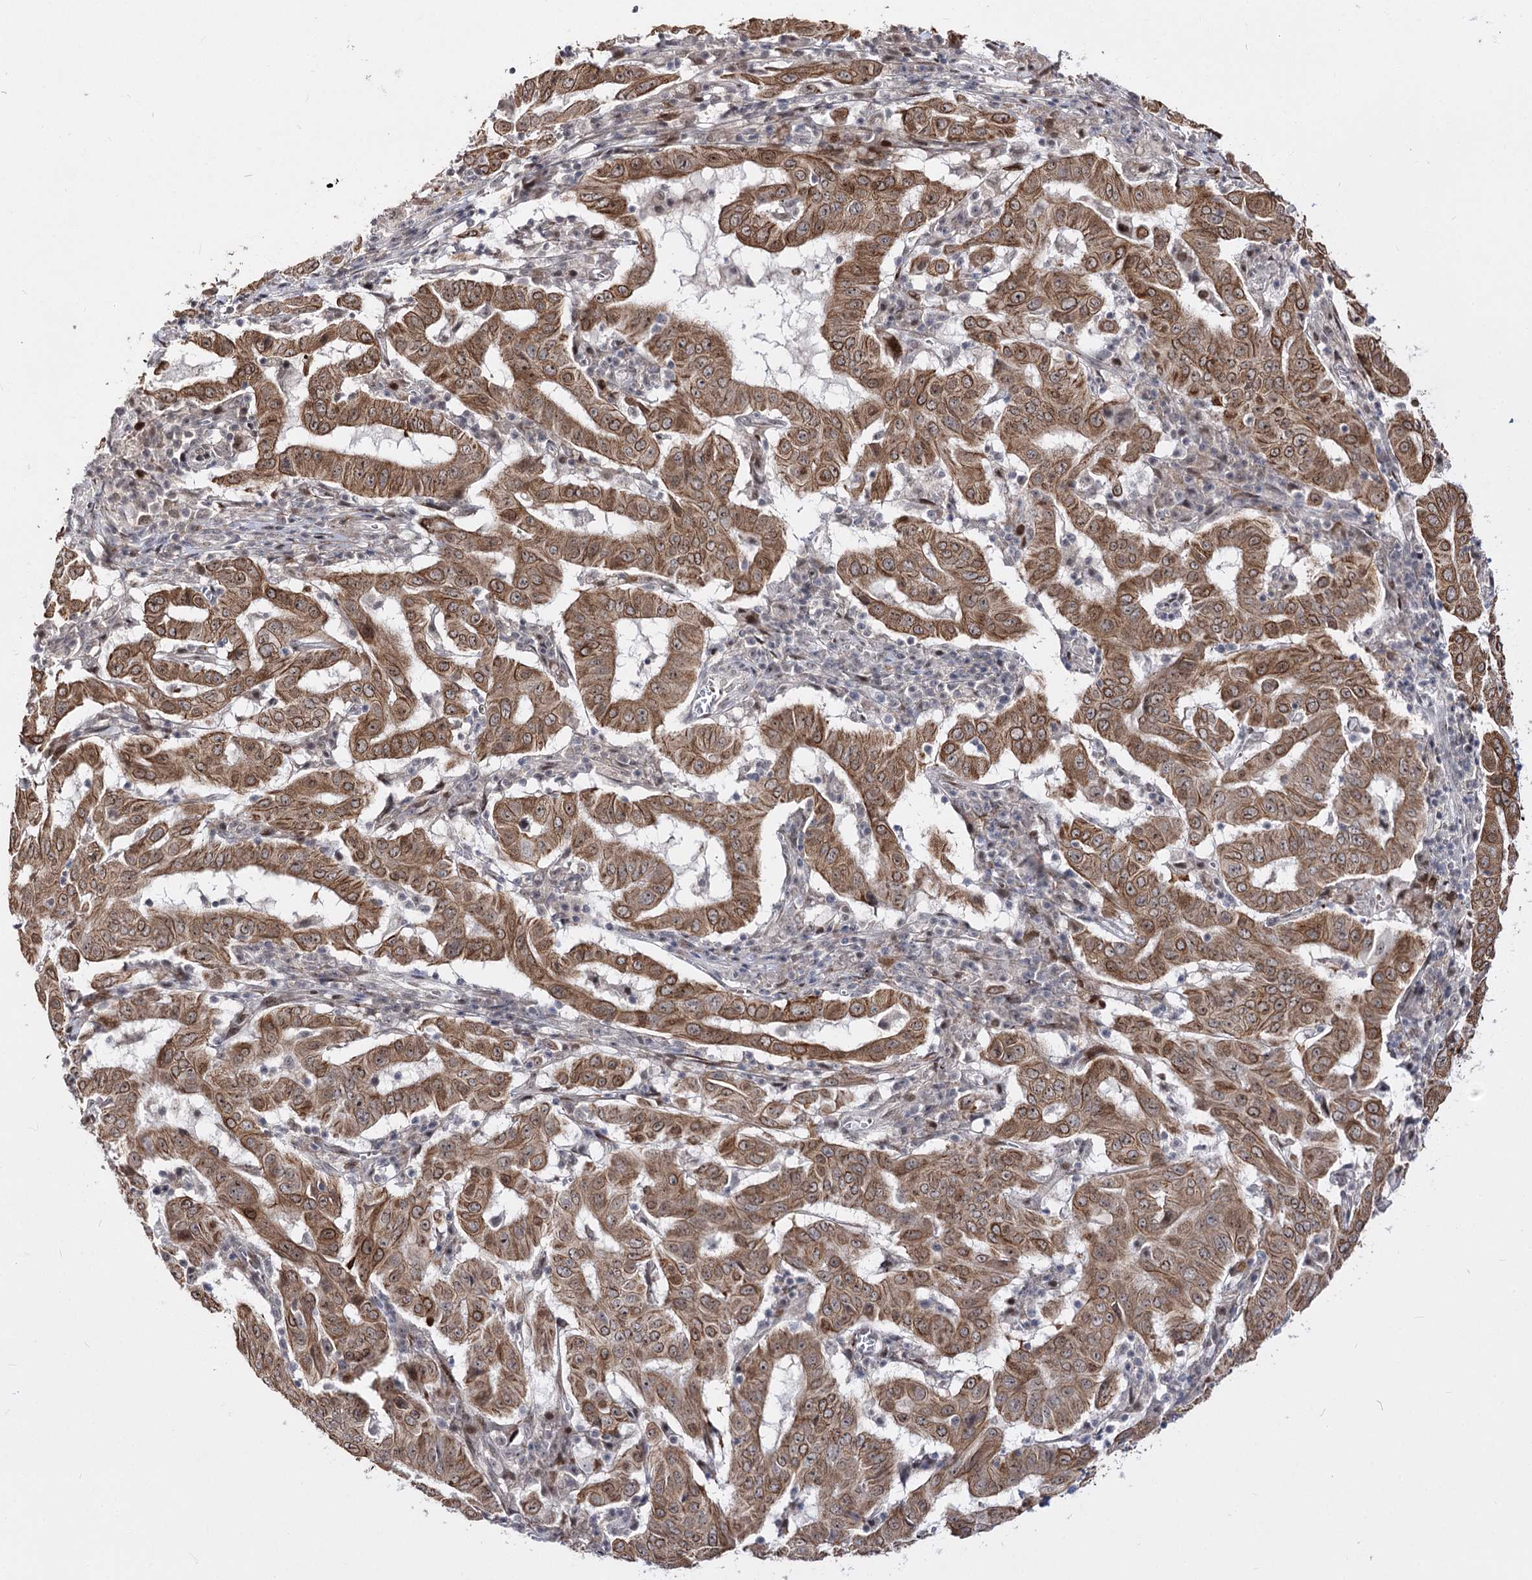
{"staining": {"intensity": "moderate", "quantity": ">75%", "location": "cytoplasmic/membranous,nuclear"}, "tissue": "pancreatic cancer", "cell_type": "Tumor cells", "image_type": "cancer", "snomed": [{"axis": "morphology", "description": "Adenocarcinoma, NOS"}, {"axis": "topography", "description": "Pancreas"}], "caption": "Protein expression analysis of adenocarcinoma (pancreatic) exhibits moderate cytoplasmic/membranous and nuclear expression in approximately >75% of tumor cells.", "gene": "STOX1", "patient": {"sex": "male", "age": 63}}